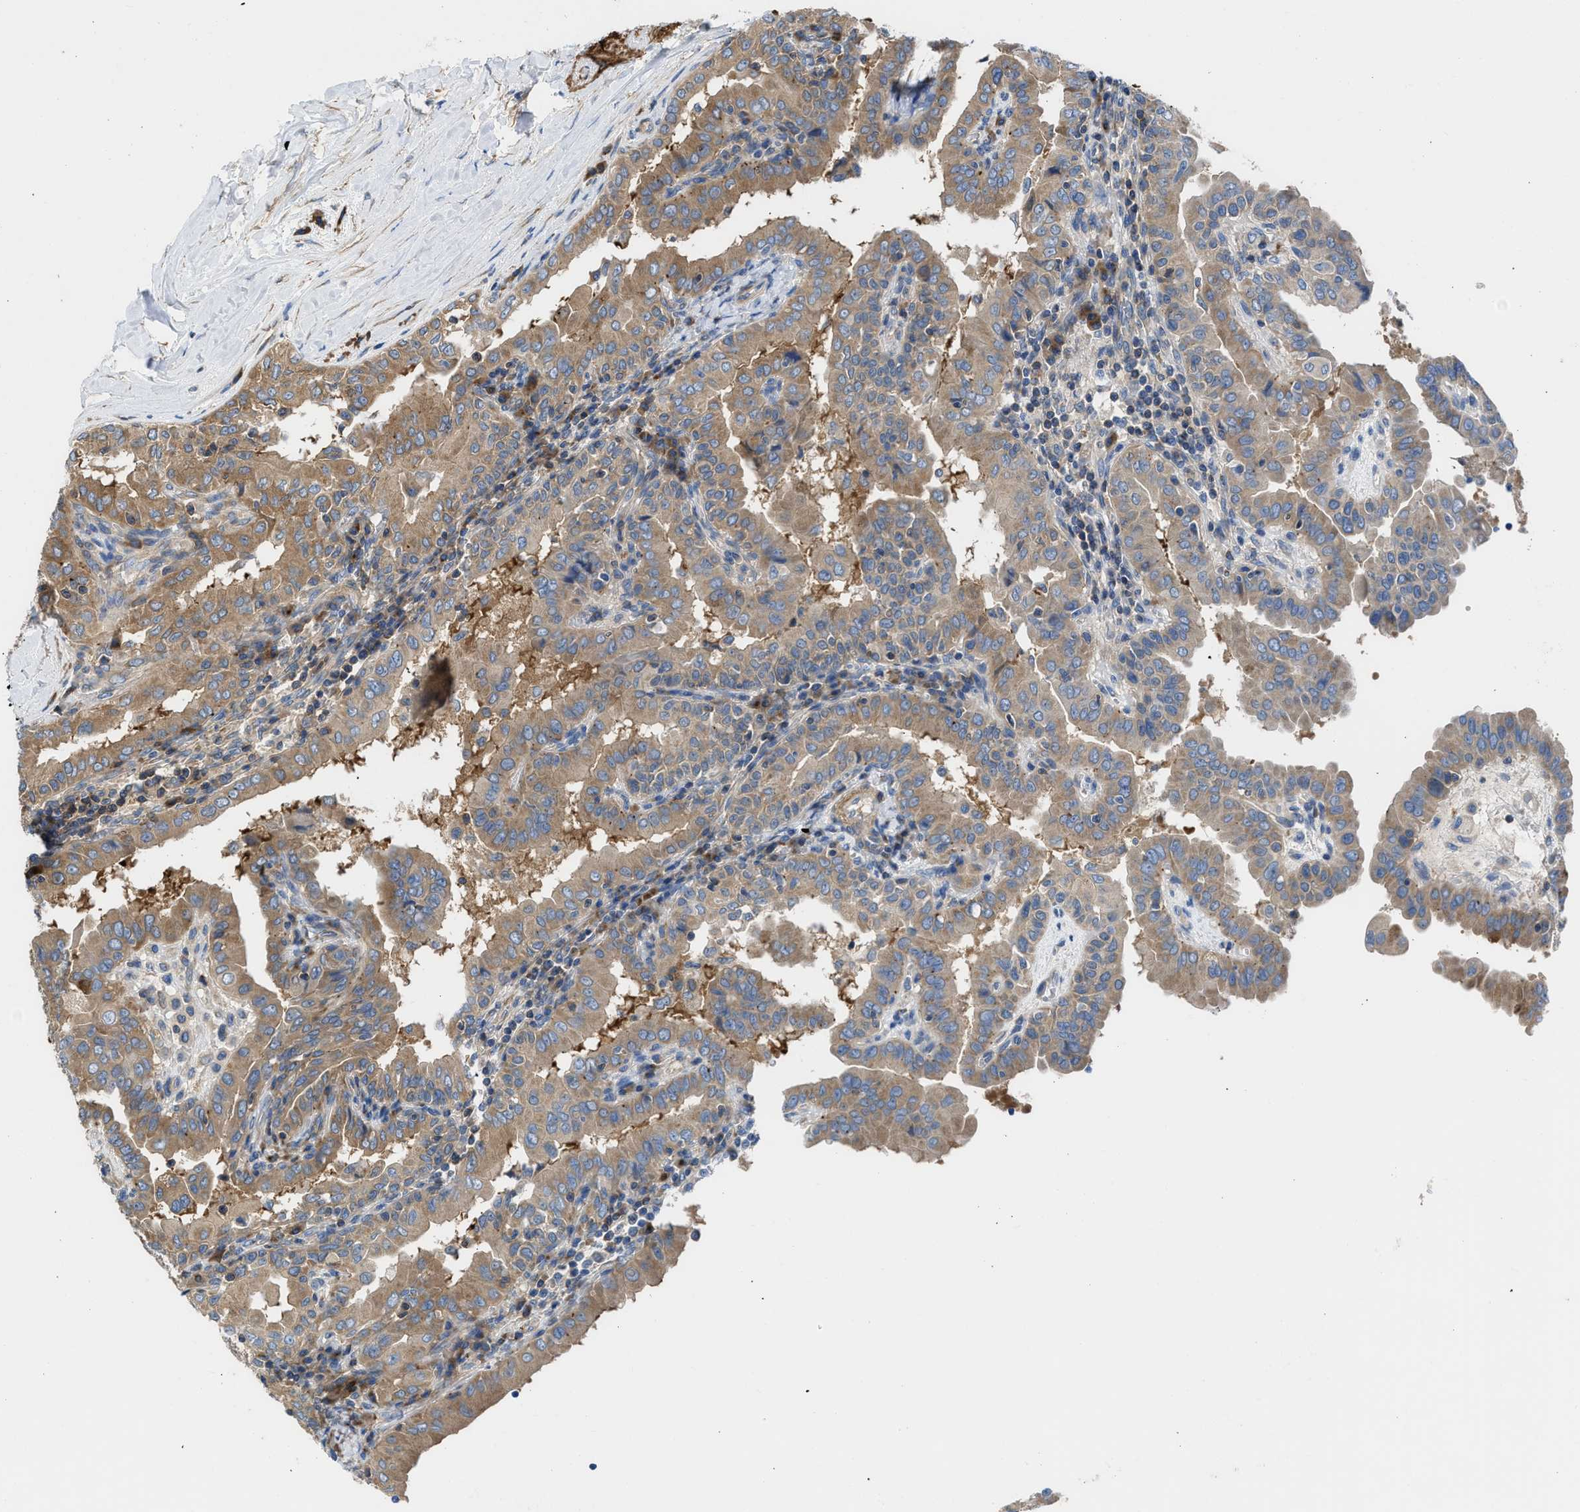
{"staining": {"intensity": "moderate", "quantity": ">75%", "location": "cytoplasmic/membranous"}, "tissue": "thyroid cancer", "cell_type": "Tumor cells", "image_type": "cancer", "snomed": [{"axis": "morphology", "description": "Papillary adenocarcinoma, NOS"}, {"axis": "topography", "description": "Thyroid gland"}], "caption": "IHC micrograph of neoplastic tissue: thyroid papillary adenocarcinoma stained using IHC displays medium levels of moderate protein expression localized specifically in the cytoplasmic/membranous of tumor cells, appearing as a cytoplasmic/membranous brown color.", "gene": "CHKB", "patient": {"sex": "male", "age": 33}}